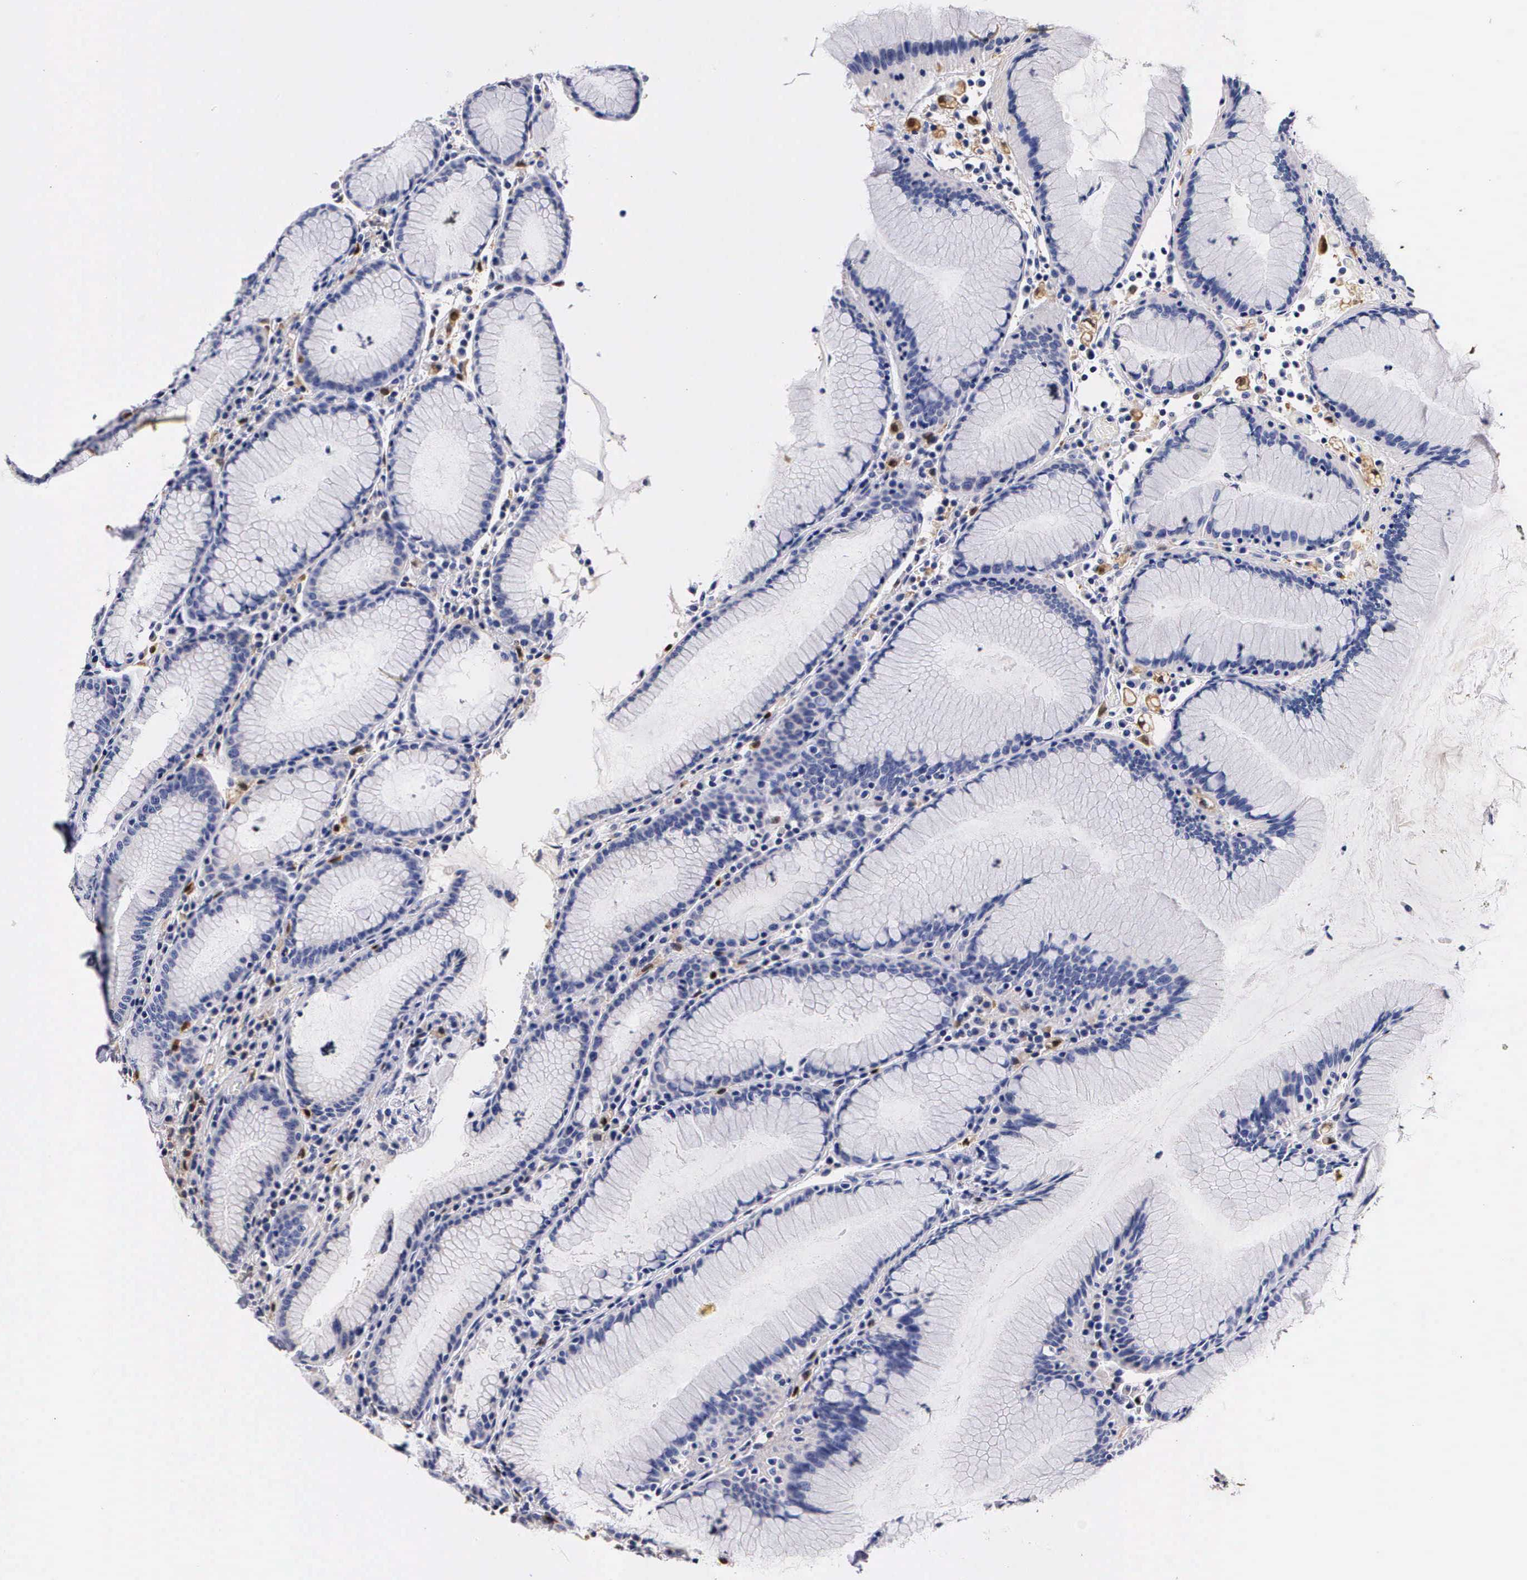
{"staining": {"intensity": "negative", "quantity": "none", "location": "none"}, "tissue": "stomach", "cell_type": "Glandular cells", "image_type": "normal", "snomed": [{"axis": "morphology", "description": "Normal tissue, NOS"}, {"axis": "topography", "description": "Stomach, lower"}], "caption": "Glandular cells show no significant protein staining in normal stomach. The staining was performed using DAB to visualize the protein expression in brown, while the nuclei were stained in blue with hematoxylin (Magnification: 20x).", "gene": "RENBP", "patient": {"sex": "female", "age": 43}}